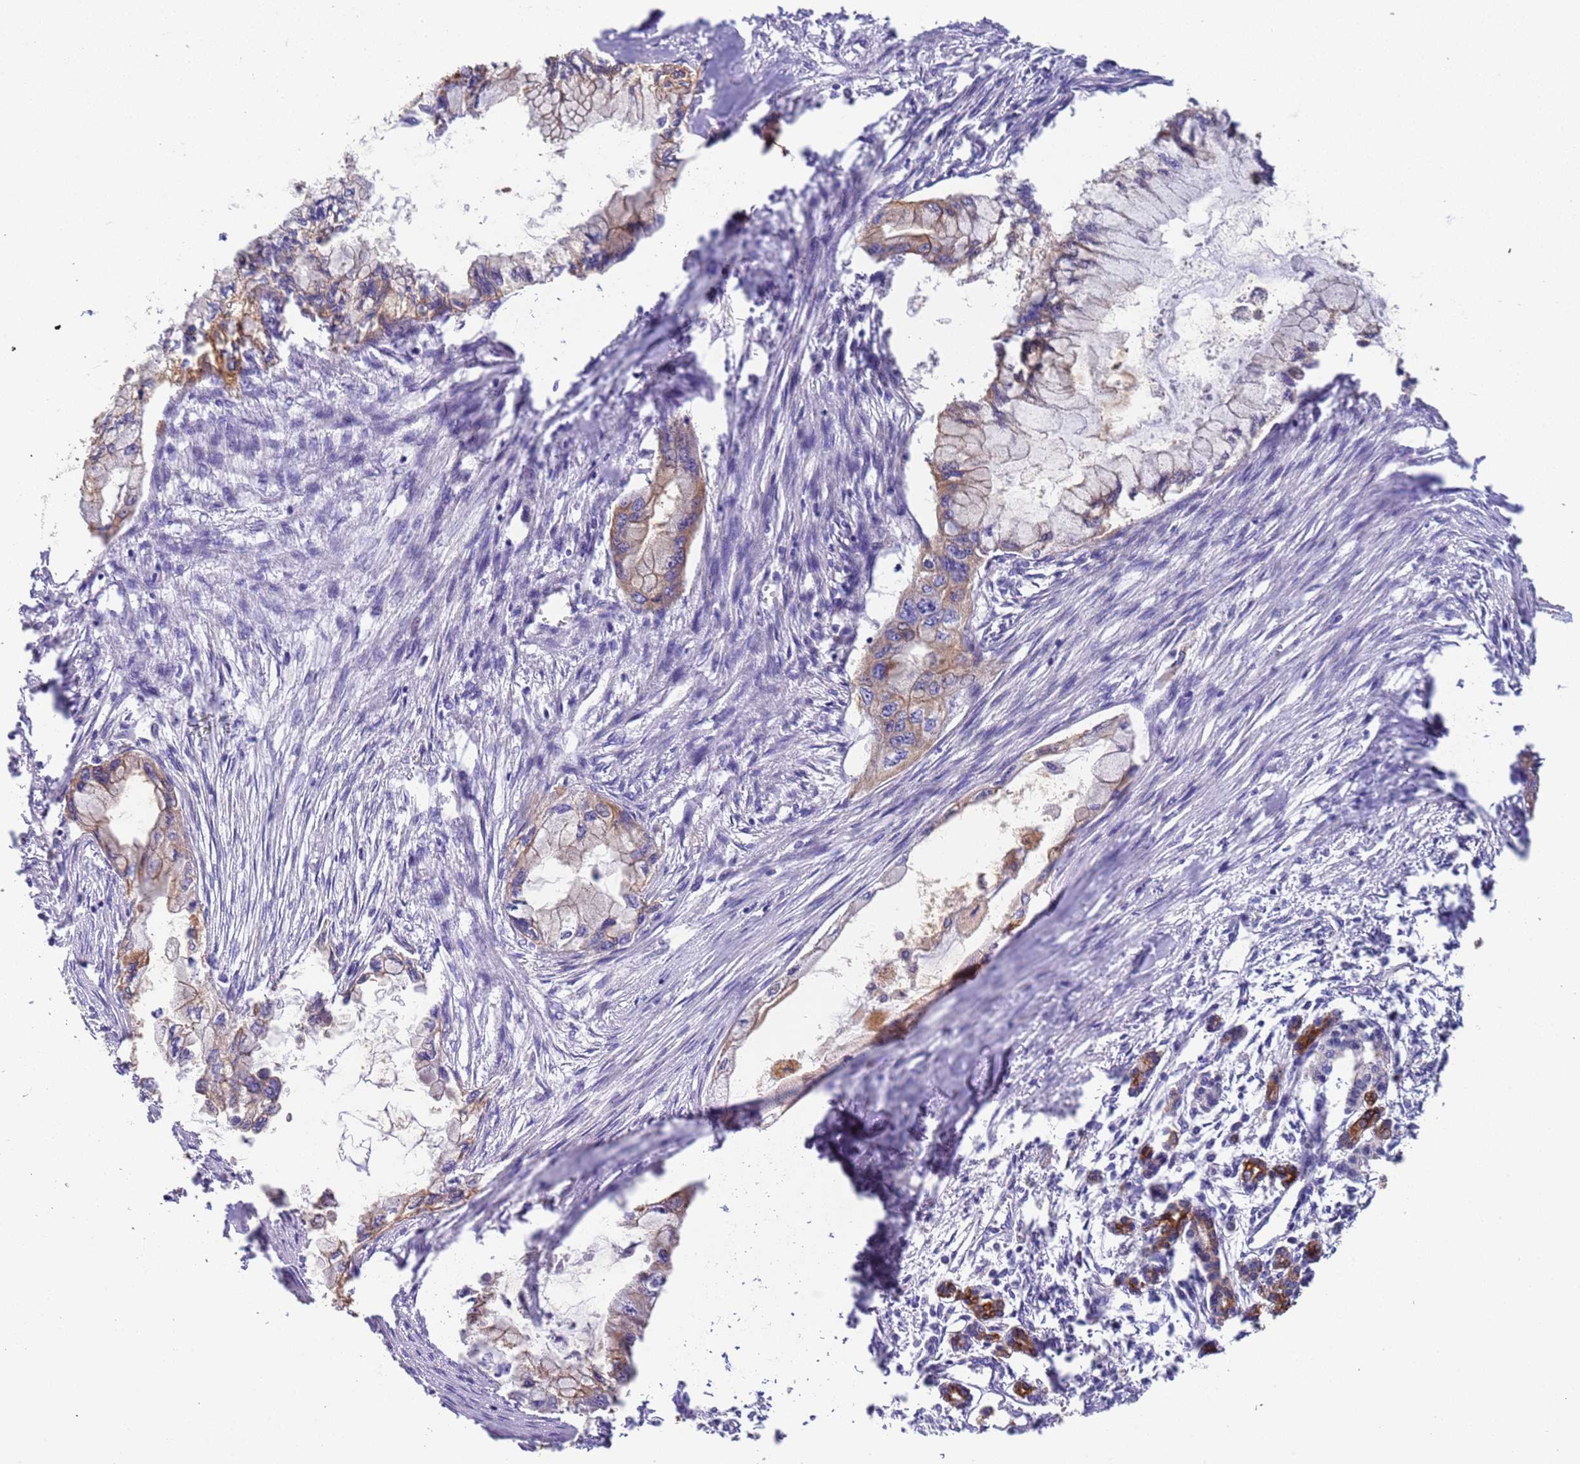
{"staining": {"intensity": "moderate", "quantity": ">75%", "location": "cytoplasmic/membranous"}, "tissue": "pancreatic cancer", "cell_type": "Tumor cells", "image_type": "cancer", "snomed": [{"axis": "morphology", "description": "Adenocarcinoma, NOS"}, {"axis": "topography", "description": "Pancreas"}], "caption": "Immunohistochemistry micrograph of adenocarcinoma (pancreatic) stained for a protein (brown), which reveals medium levels of moderate cytoplasmic/membranous expression in about >75% of tumor cells.", "gene": "LAMB4", "patient": {"sex": "male", "age": 48}}